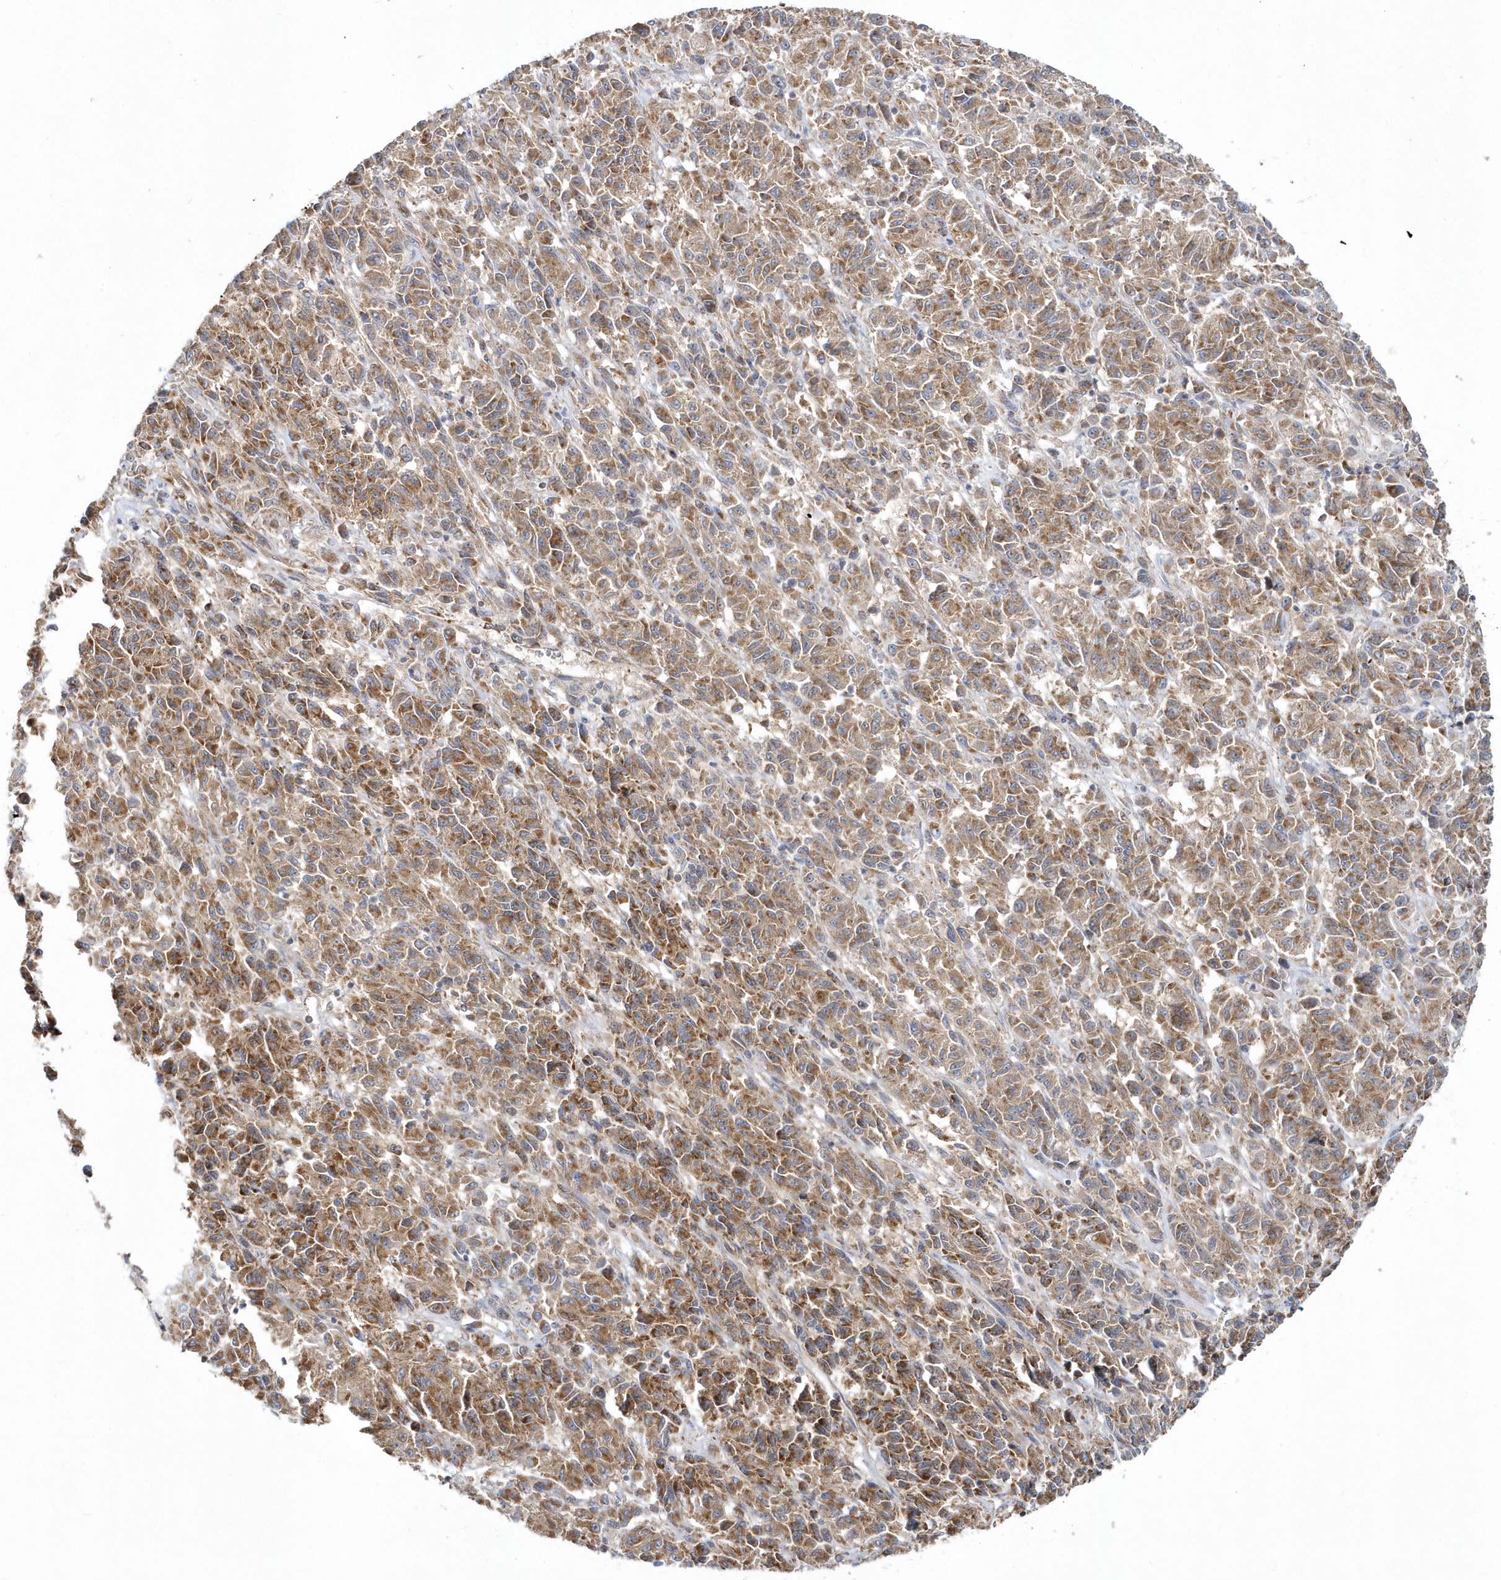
{"staining": {"intensity": "moderate", "quantity": ">75%", "location": "cytoplasmic/membranous"}, "tissue": "melanoma", "cell_type": "Tumor cells", "image_type": "cancer", "snomed": [{"axis": "morphology", "description": "Malignant melanoma, Metastatic site"}, {"axis": "topography", "description": "Lung"}], "caption": "Tumor cells exhibit medium levels of moderate cytoplasmic/membranous positivity in about >75% of cells in melanoma. (Brightfield microscopy of DAB IHC at high magnification).", "gene": "LEXM", "patient": {"sex": "male", "age": 64}}